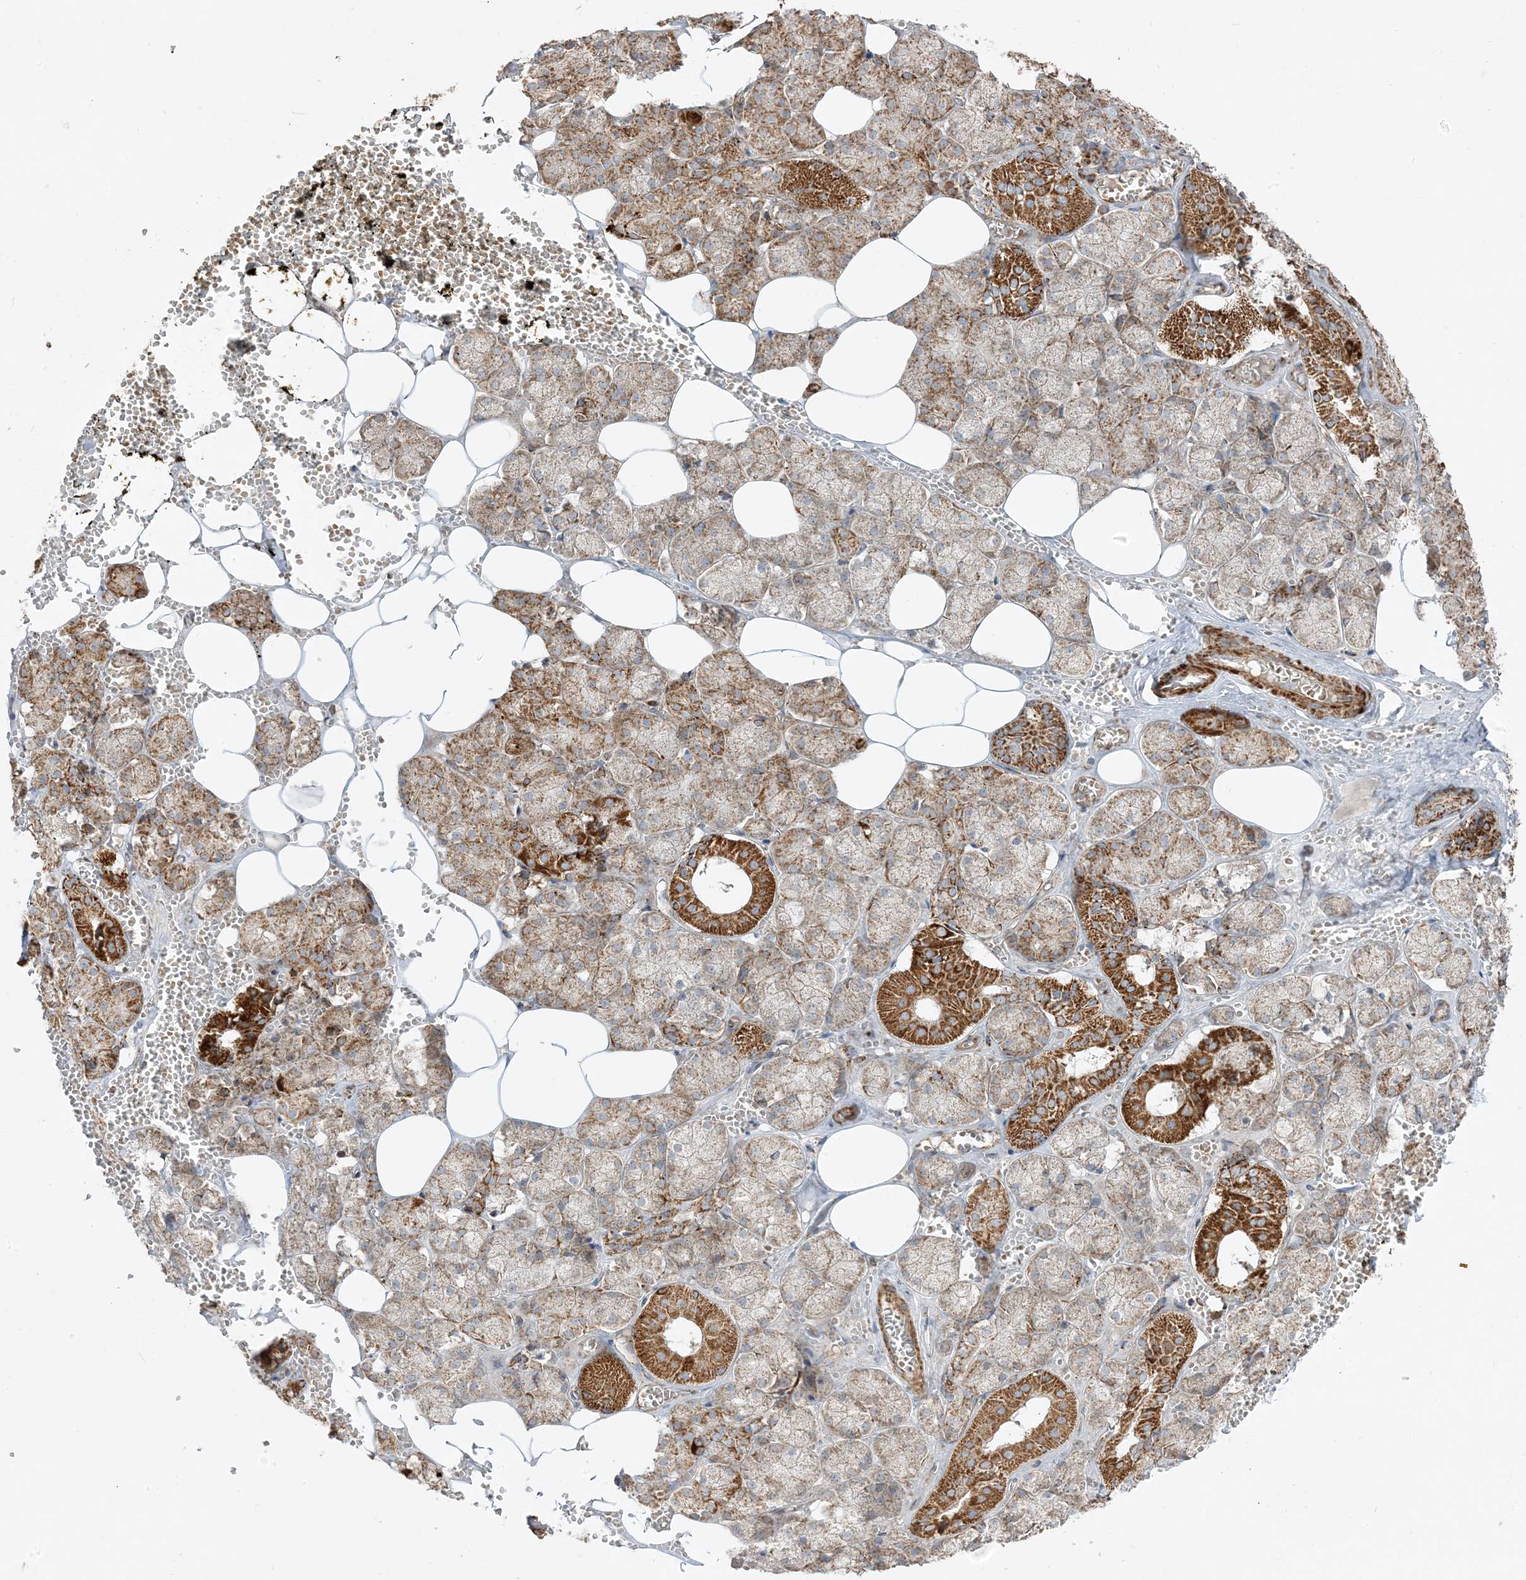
{"staining": {"intensity": "strong", "quantity": "<25%", "location": "cytoplasmic/membranous"}, "tissue": "salivary gland", "cell_type": "Glandular cells", "image_type": "normal", "snomed": [{"axis": "morphology", "description": "Normal tissue, NOS"}, {"axis": "topography", "description": "Salivary gland"}], "caption": "Glandular cells reveal medium levels of strong cytoplasmic/membranous expression in about <25% of cells in benign salivary gland.", "gene": "AARS2", "patient": {"sex": "male", "age": 62}}